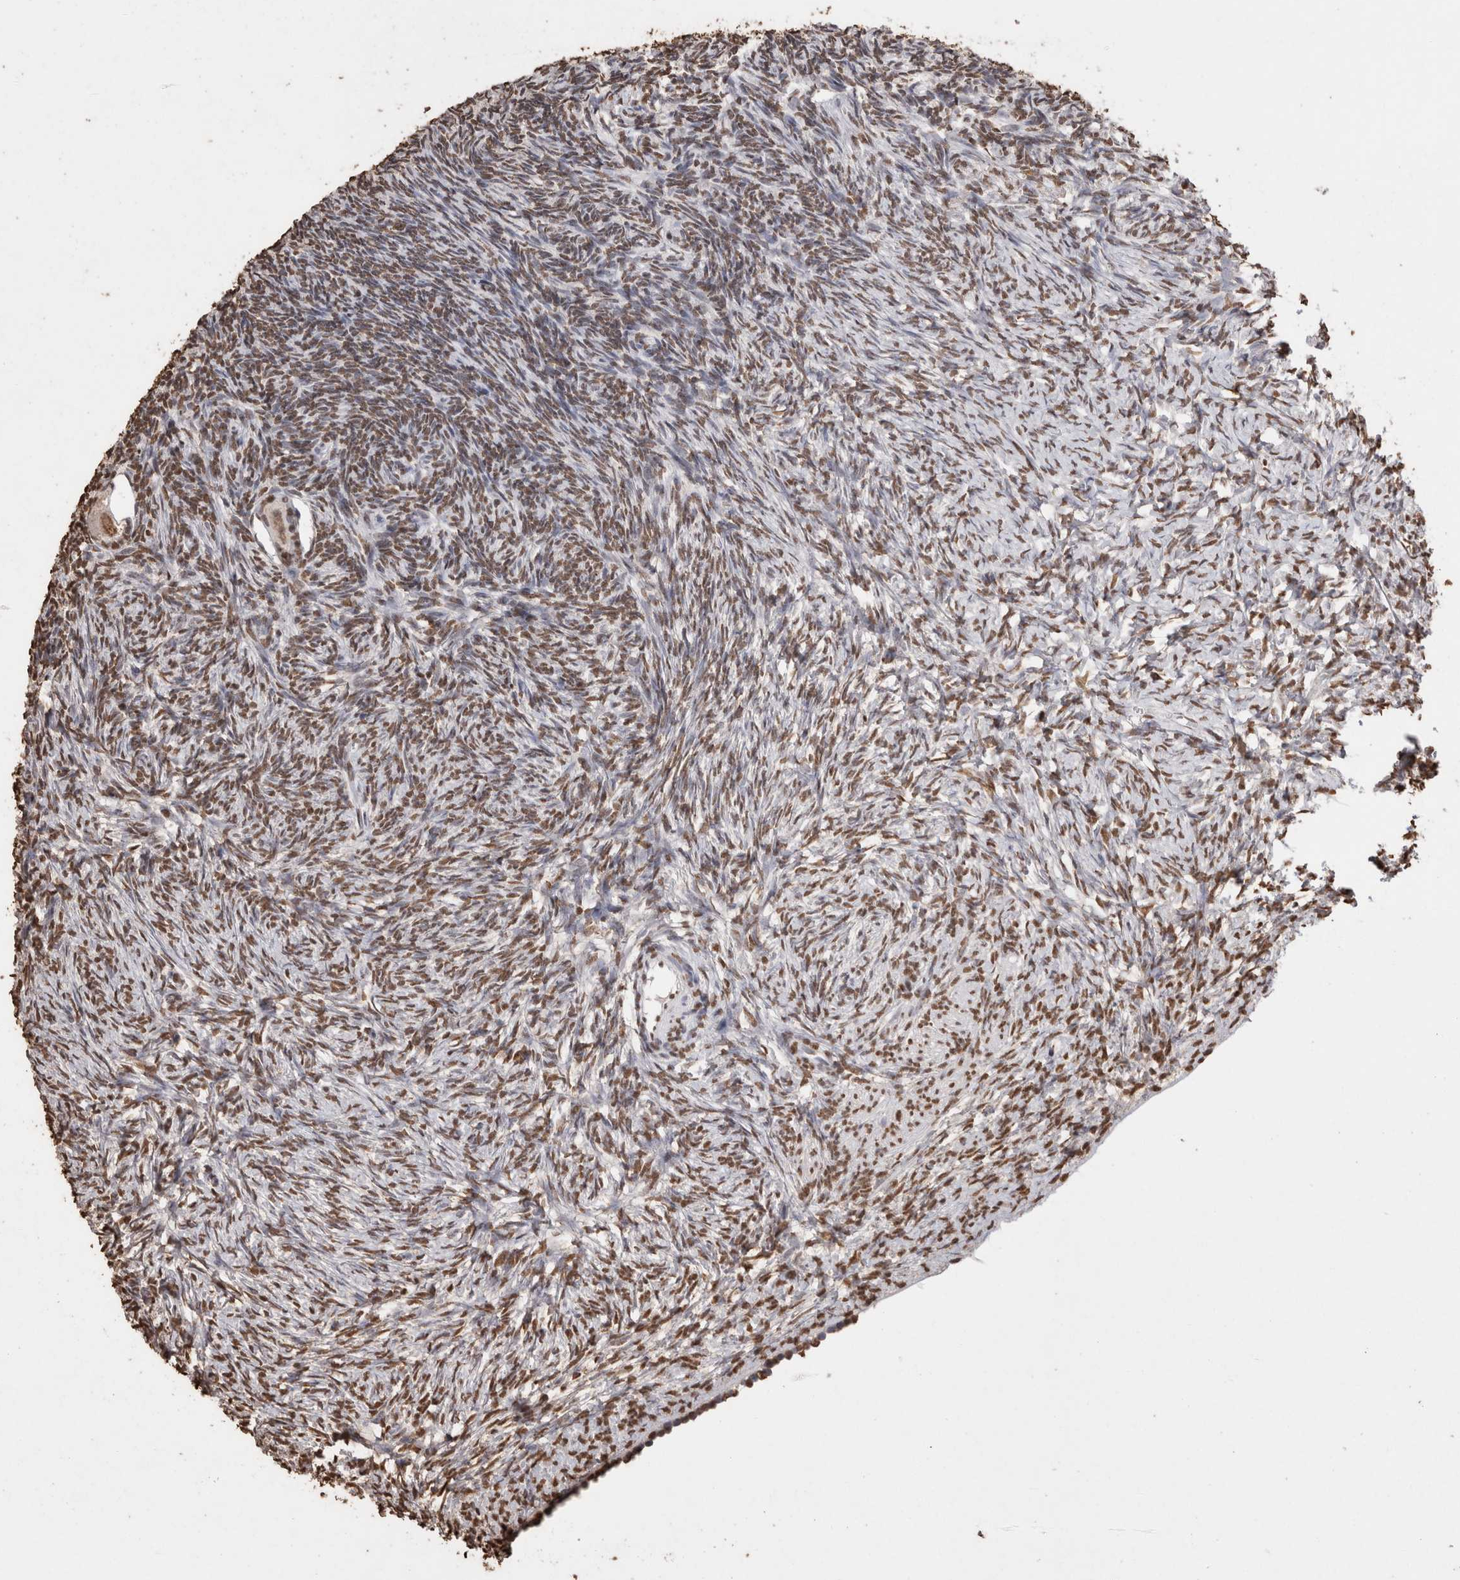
{"staining": {"intensity": "moderate", "quantity": ">75%", "location": "nuclear"}, "tissue": "ovary", "cell_type": "Follicle cells", "image_type": "normal", "snomed": [{"axis": "morphology", "description": "Normal tissue, NOS"}, {"axis": "topography", "description": "Ovary"}], "caption": "An image of human ovary stained for a protein shows moderate nuclear brown staining in follicle cells.", "gene": "NTHL1", "patient": {"sex": "female", "age": 34}}